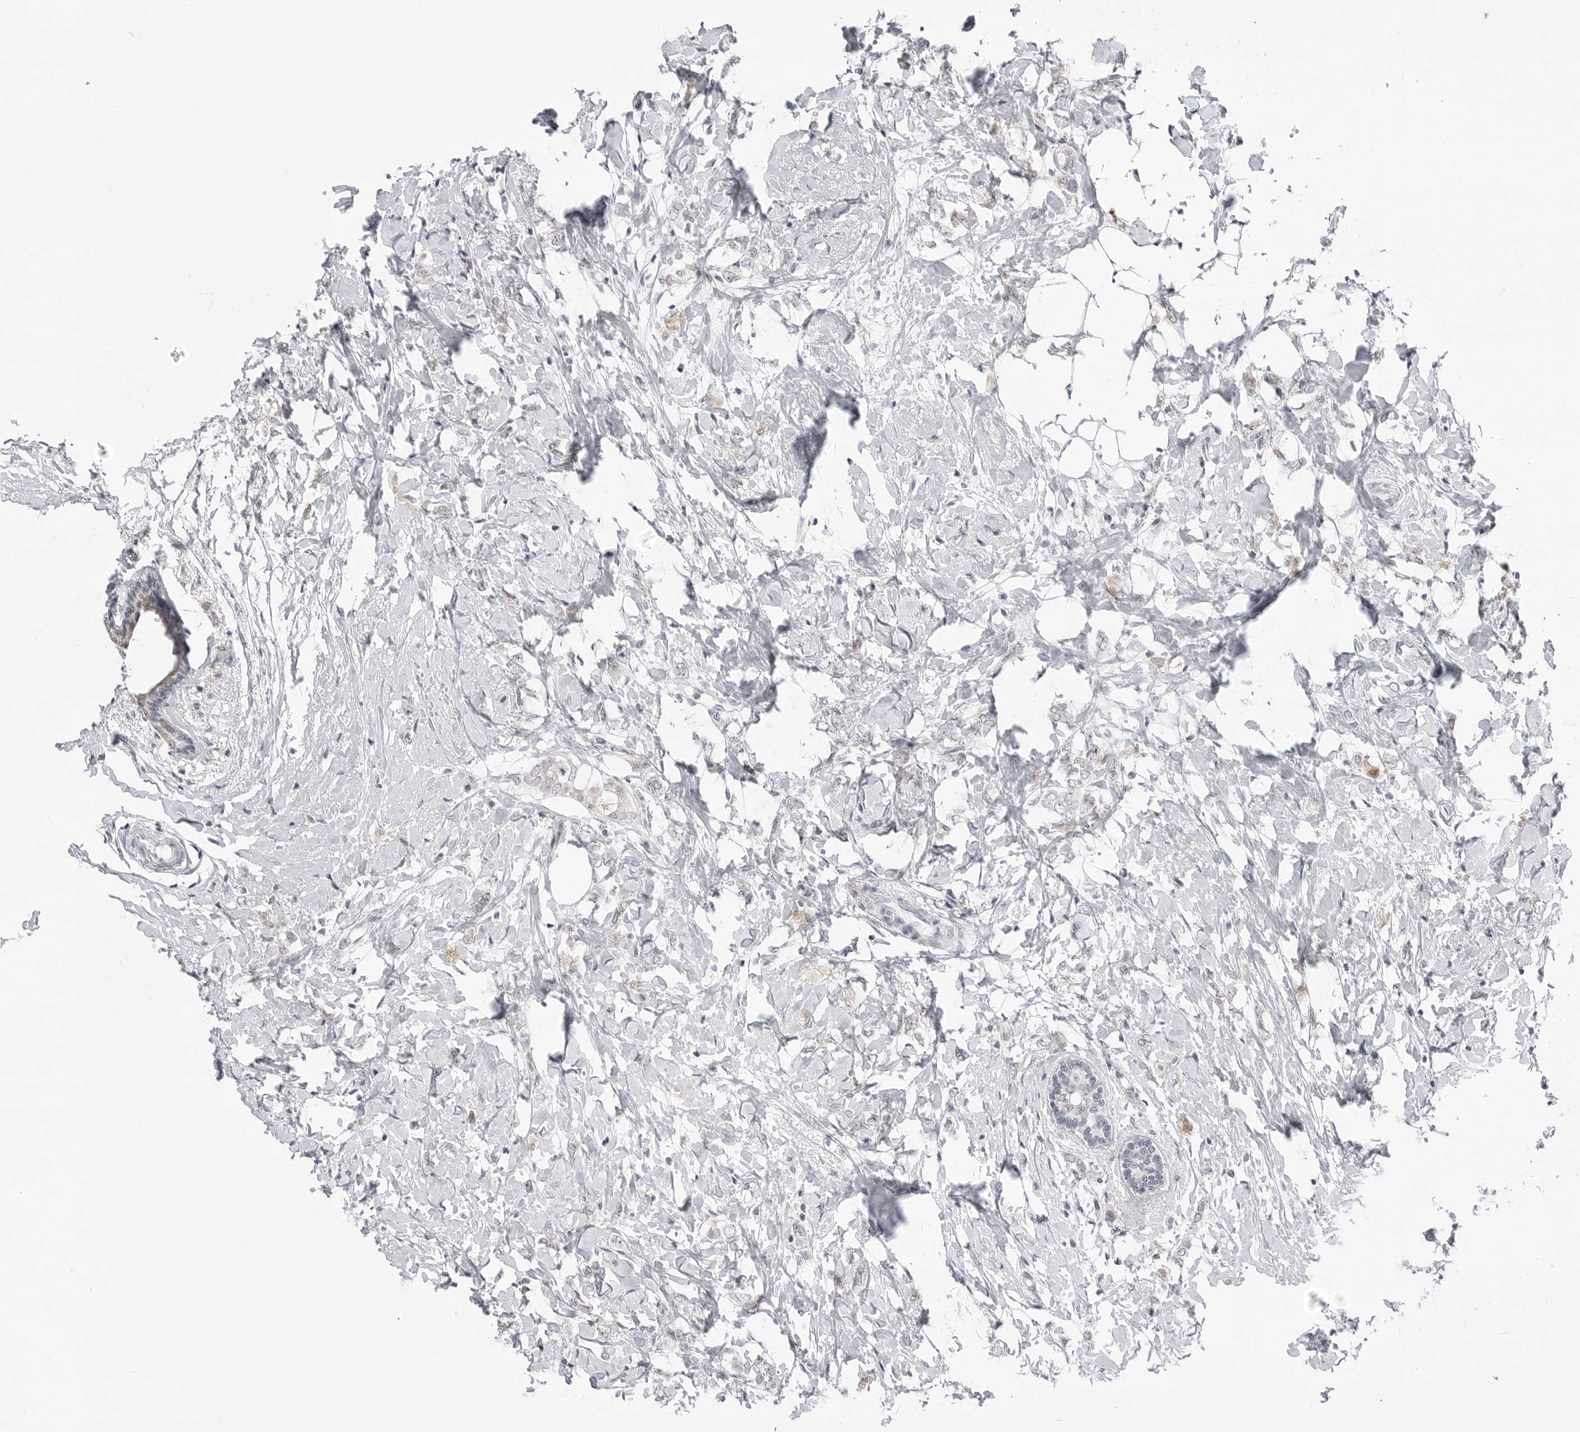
{"staining": {"intensity": "negative", "quantity": "none", "location": "none"}, "tissue": "breast cancer", "cell_type": "Tumor cells", "image_type": "cancer", "snomed": [{"axis": "morphology", "description": "Normal tissue, NOS"}, {"axis": "morphology", "description": "Lobular carcinoma"}, {"axis": "topography", "description": "Breast"}], "caption": "Human breast cancer stained for a protein using immunohistochemistry exhibits no positivity in tumor cells.", "gene": "PPP2R5C", "patient": {"sex": "female", "age": 47}}